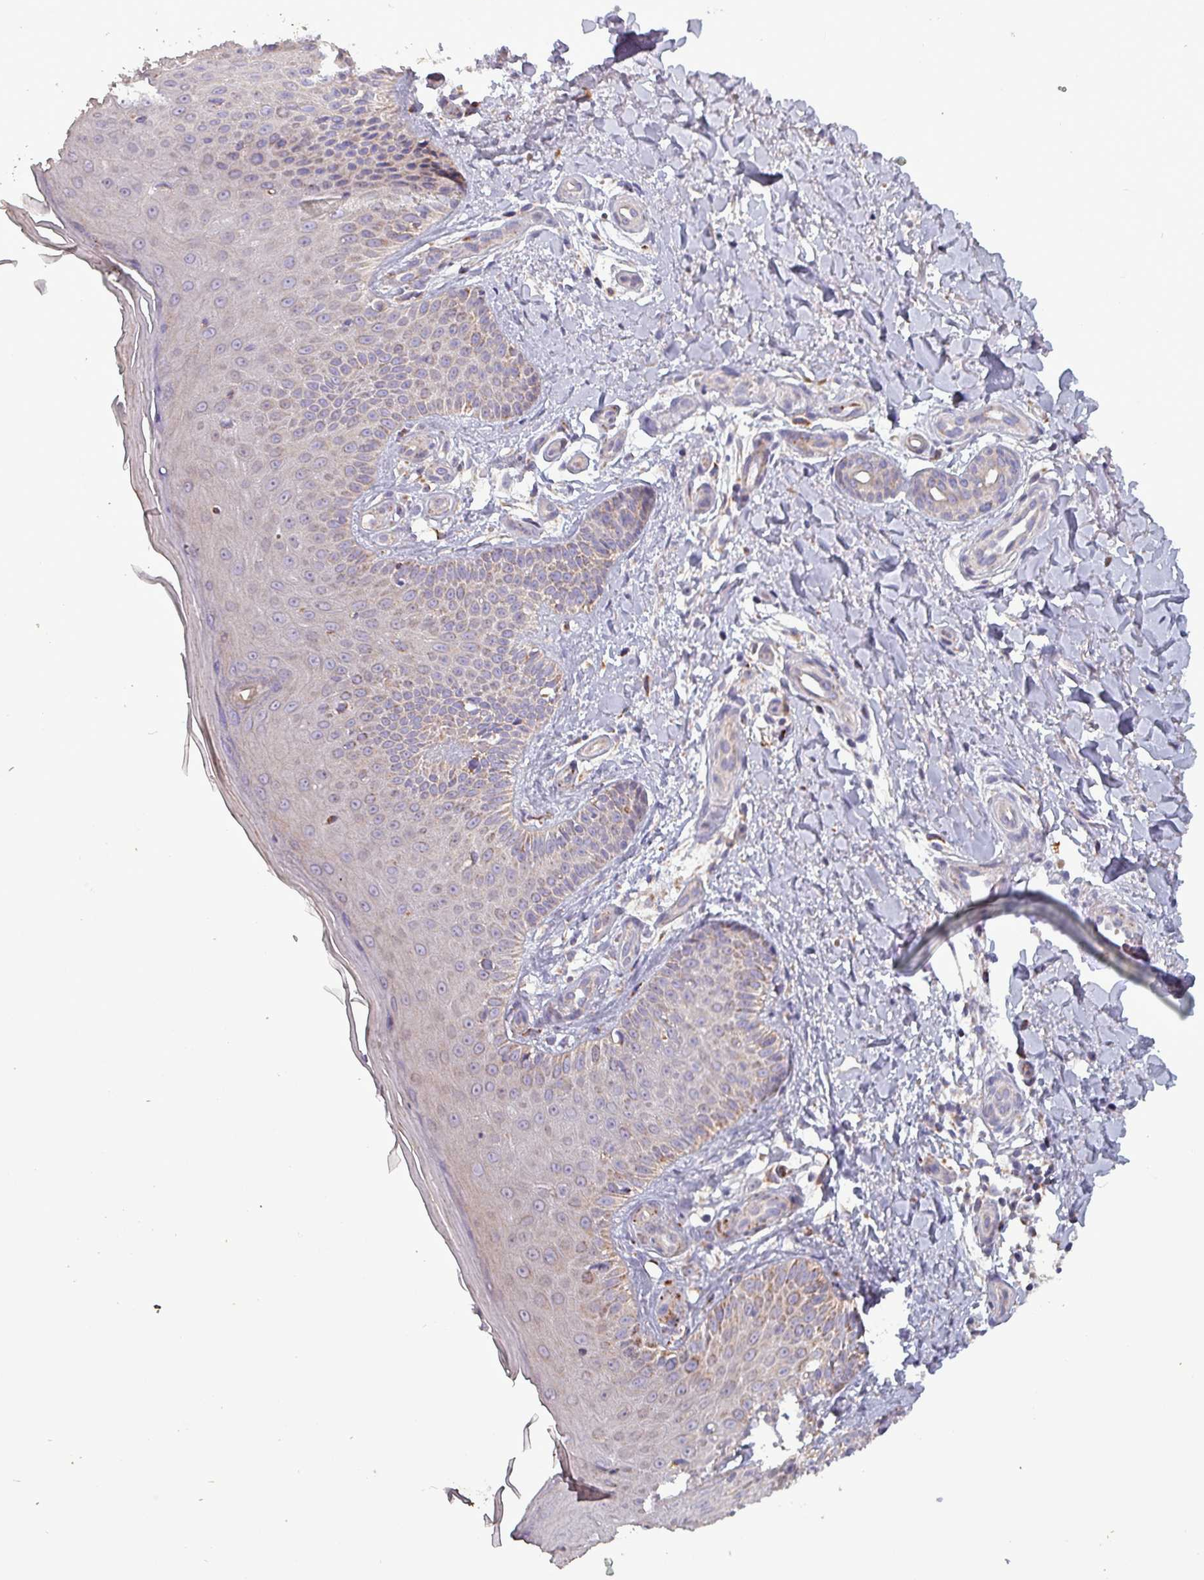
{"staining": {"intensity": "negative", "quantity": "none", "location": "none"}, "tissue": "skin", "cell_type": "Fibroblasts", "image_type": "normal", "snomed": [{"axis": "morphology", "description": "Normal tissue, NOS"}, {"axis": "topography", "description": "Skin"}], "caption": "Protein analysis of normal skin displays no significant staining in fibroblasts. The staining was performed using DAB (3,3'-diaminobenzidine) to visualize the protein expression in brown, while the nuclei were stained in blue with hematoxylin (Magnification: 20x).", "gene": "ZNF322", "patient": {"sex": "male", "age": 81}}